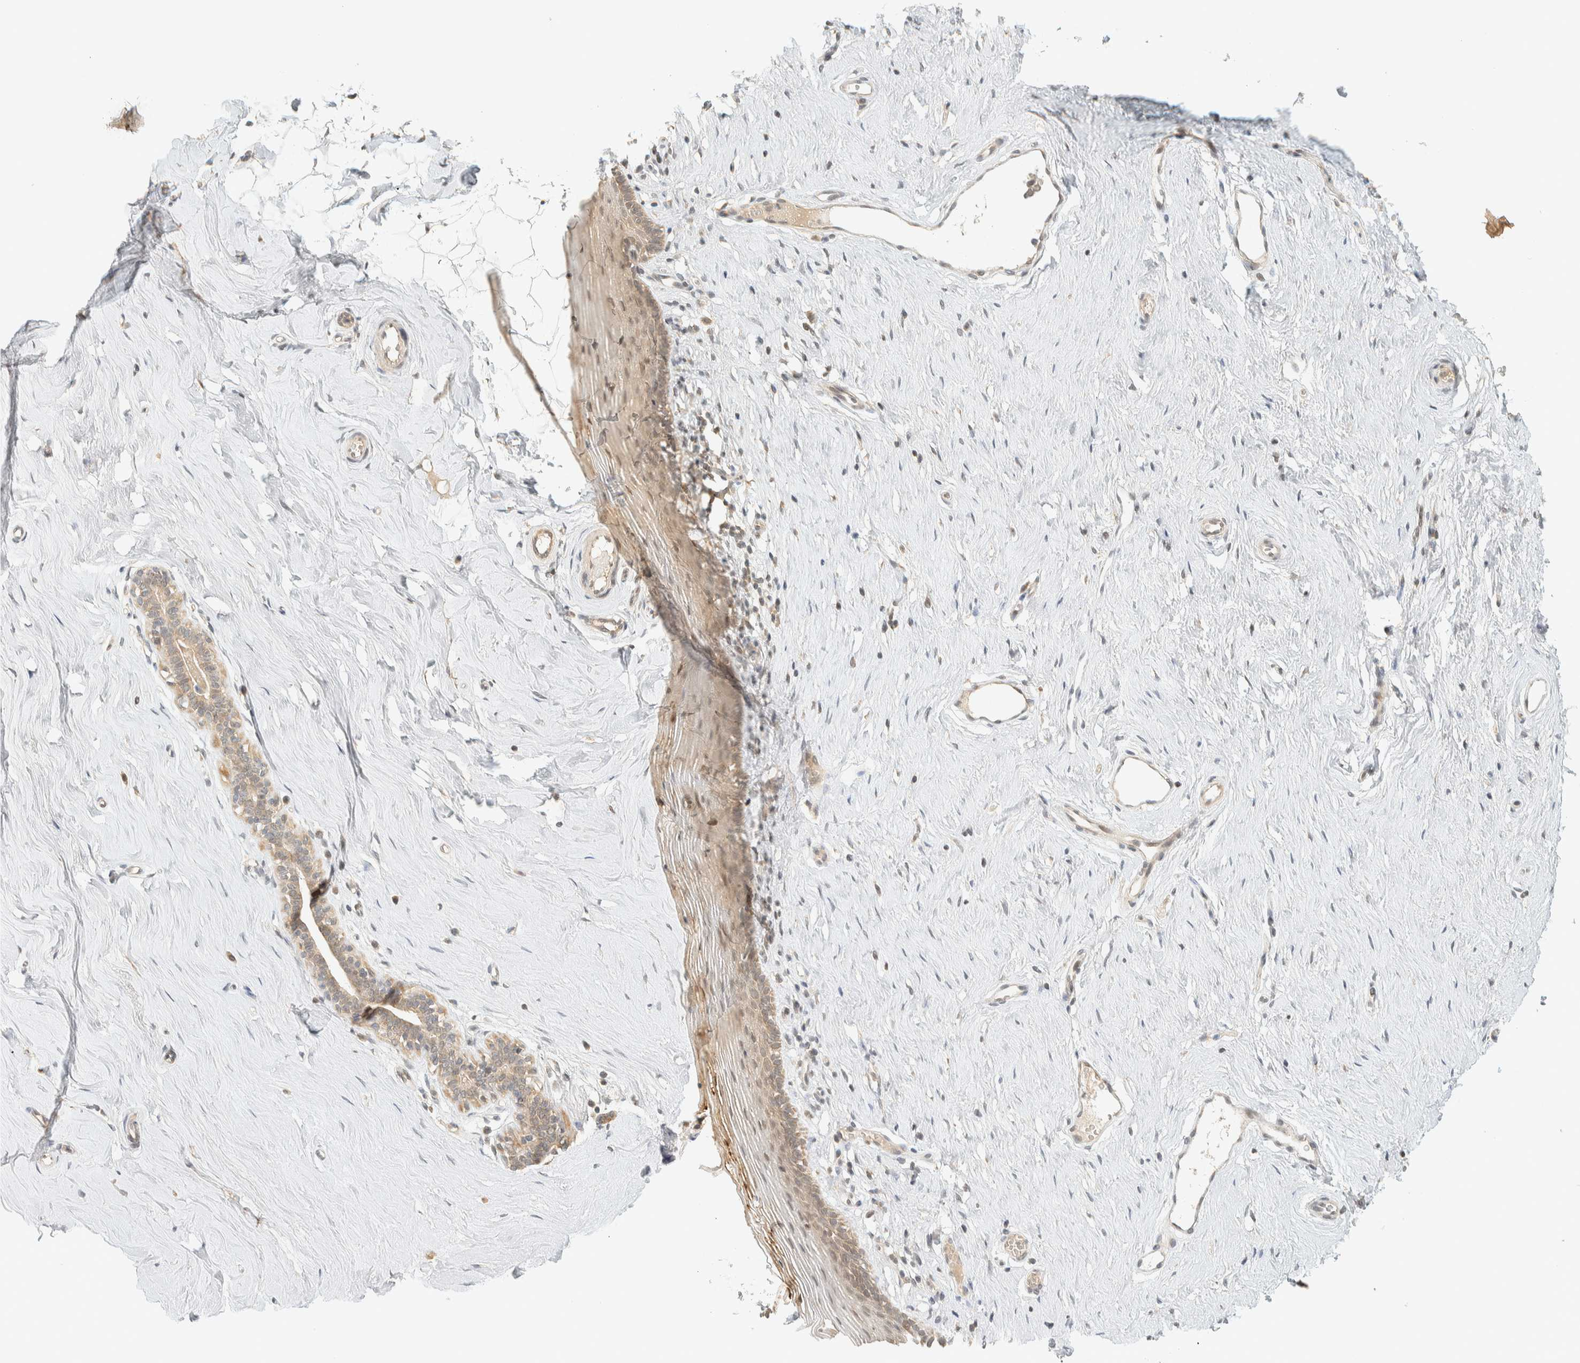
{"staining": {"intensity": "weak", "quantity": ">75%", "location": "cytoplasmic/membranous"}, "tissue": "vagina", "cell_type": "Squamous epithelial cells", "image_type": "normal", "snomed": [{"axis": "morphology", "description": "Normal tissue, NOS"}, {"axis": "topography", "description": "Vagina"}], "caption": "This is an image of immunohistochemistry (IHC) staining of unremarkable vagina, which shows weak positivity in the cytoplasmic/membranous of squamous epithelial cells.", "gene": "KIFAP3", "patient": {"sex": "female", "age": 32}}